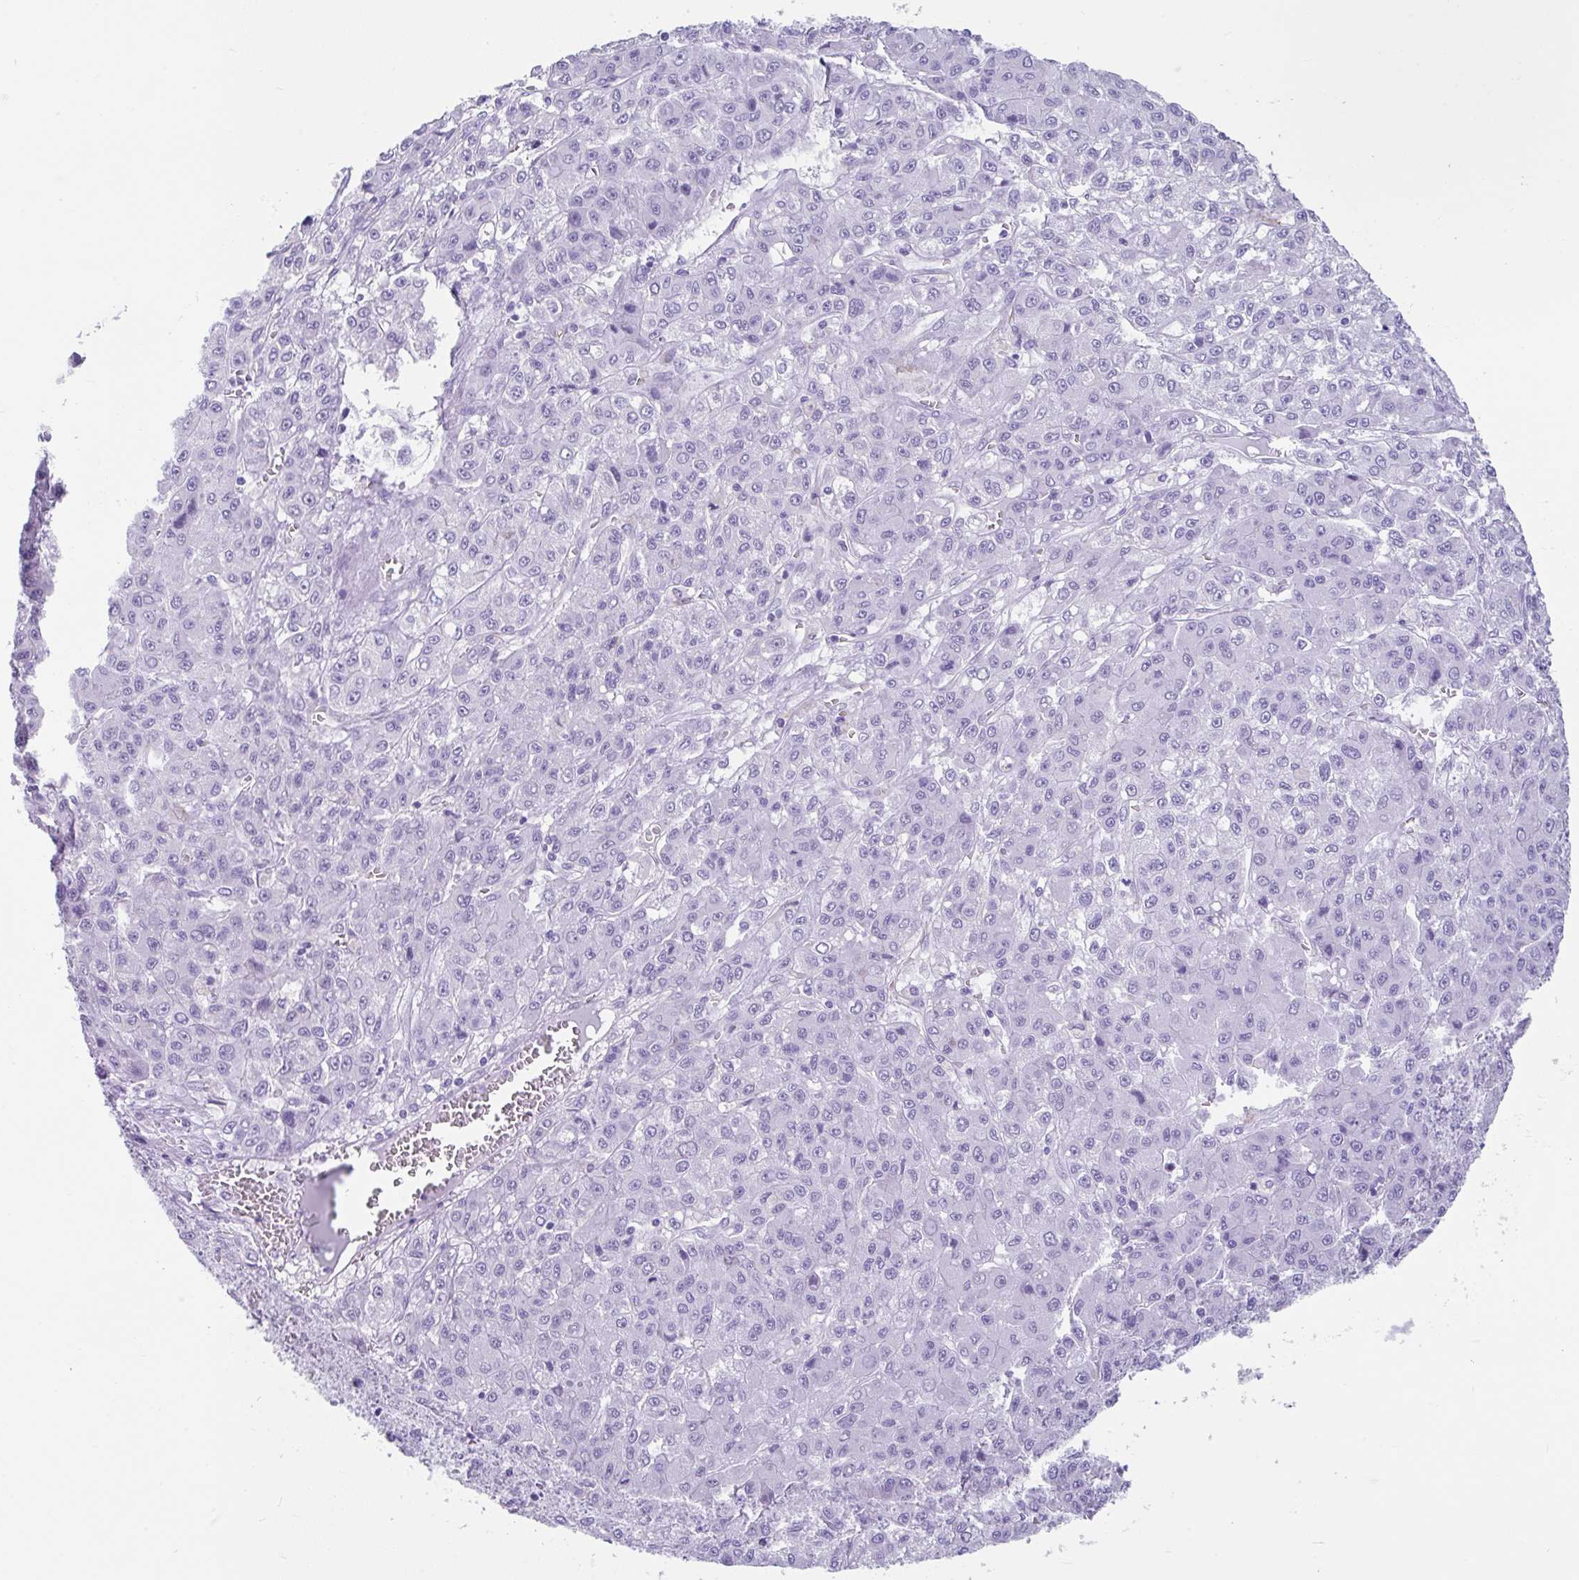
{"staining": {"intensity": "negative", "quantity": "none", "location": "none"}, "tissue": "liver cancer", "cell_type": "Tumor cells", "image_type": "cancer", "snomed": [{"axis": "morphology", "description": "Carcinoma, Hepatocellular, NOS"}, {"axis": "topography", "description": "Liver"}], "caption": "A photomicrograph of liver cancer stained for a protein shows no brown staining in tumor cells.", "gene": "FAM107A", "patient": {"sex": "male", "age": 70}}